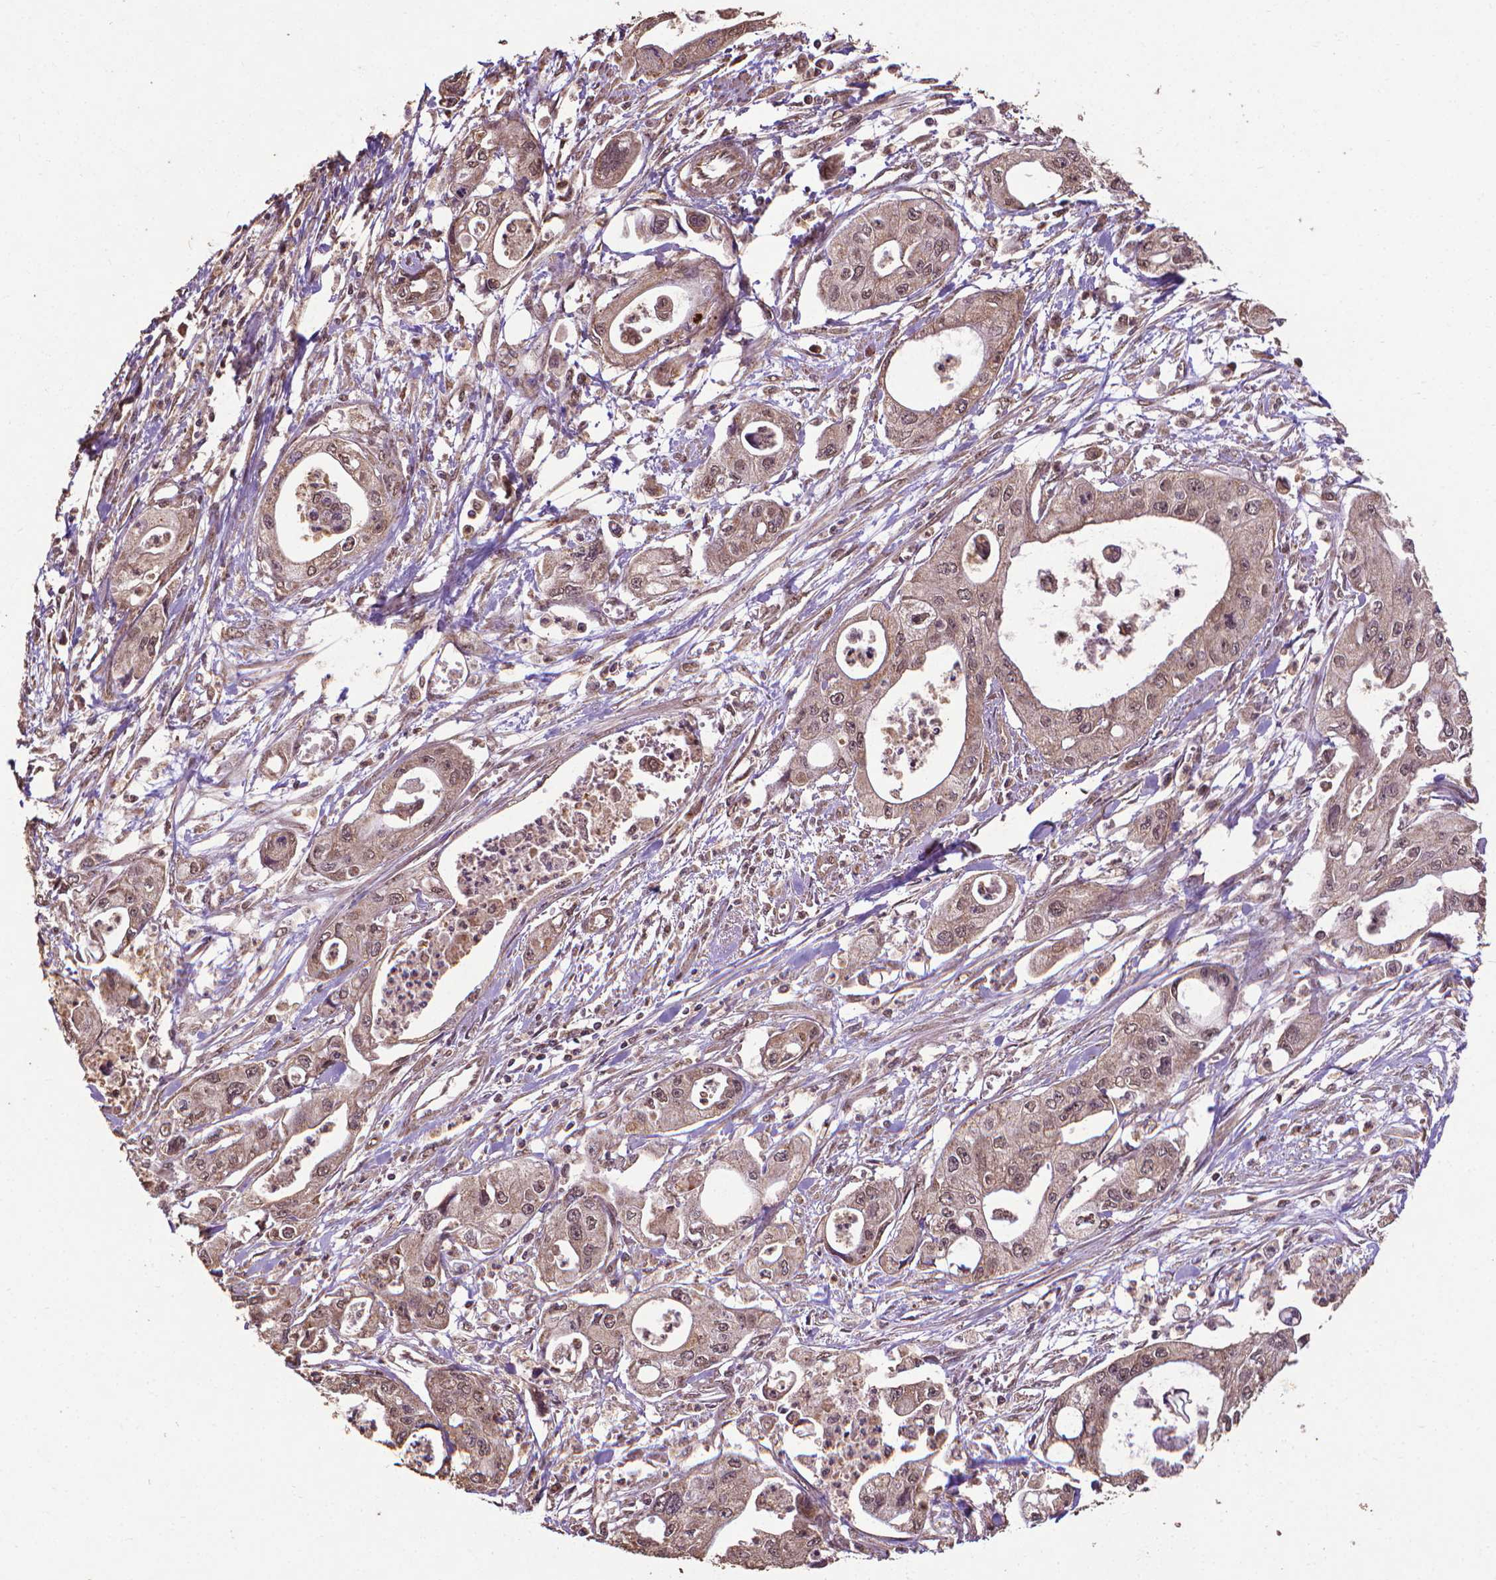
{"staining": {"intensity": "moderate", "quantity": ">75%", "location": "cytoplasmic/membranous,nuclear"}, "tissue": "pancreatic cancer", "cell_type": "Tumor cells", "image_type": "cancer", "snomed": [{"axis": "morphology", "description": "Adenocarcinoma, NOS"}, {"axis": "topography", "description": "Pancreas"}], "caption": "Protein staining reveals moderate cytoplasmic/membranous and nuclear positivity in approximately >75% of tumor cells in pancreatic cancer (adenocarcinoma).", "gene": "DCAF1", "patient": {"sex": "male", "age": 70}}